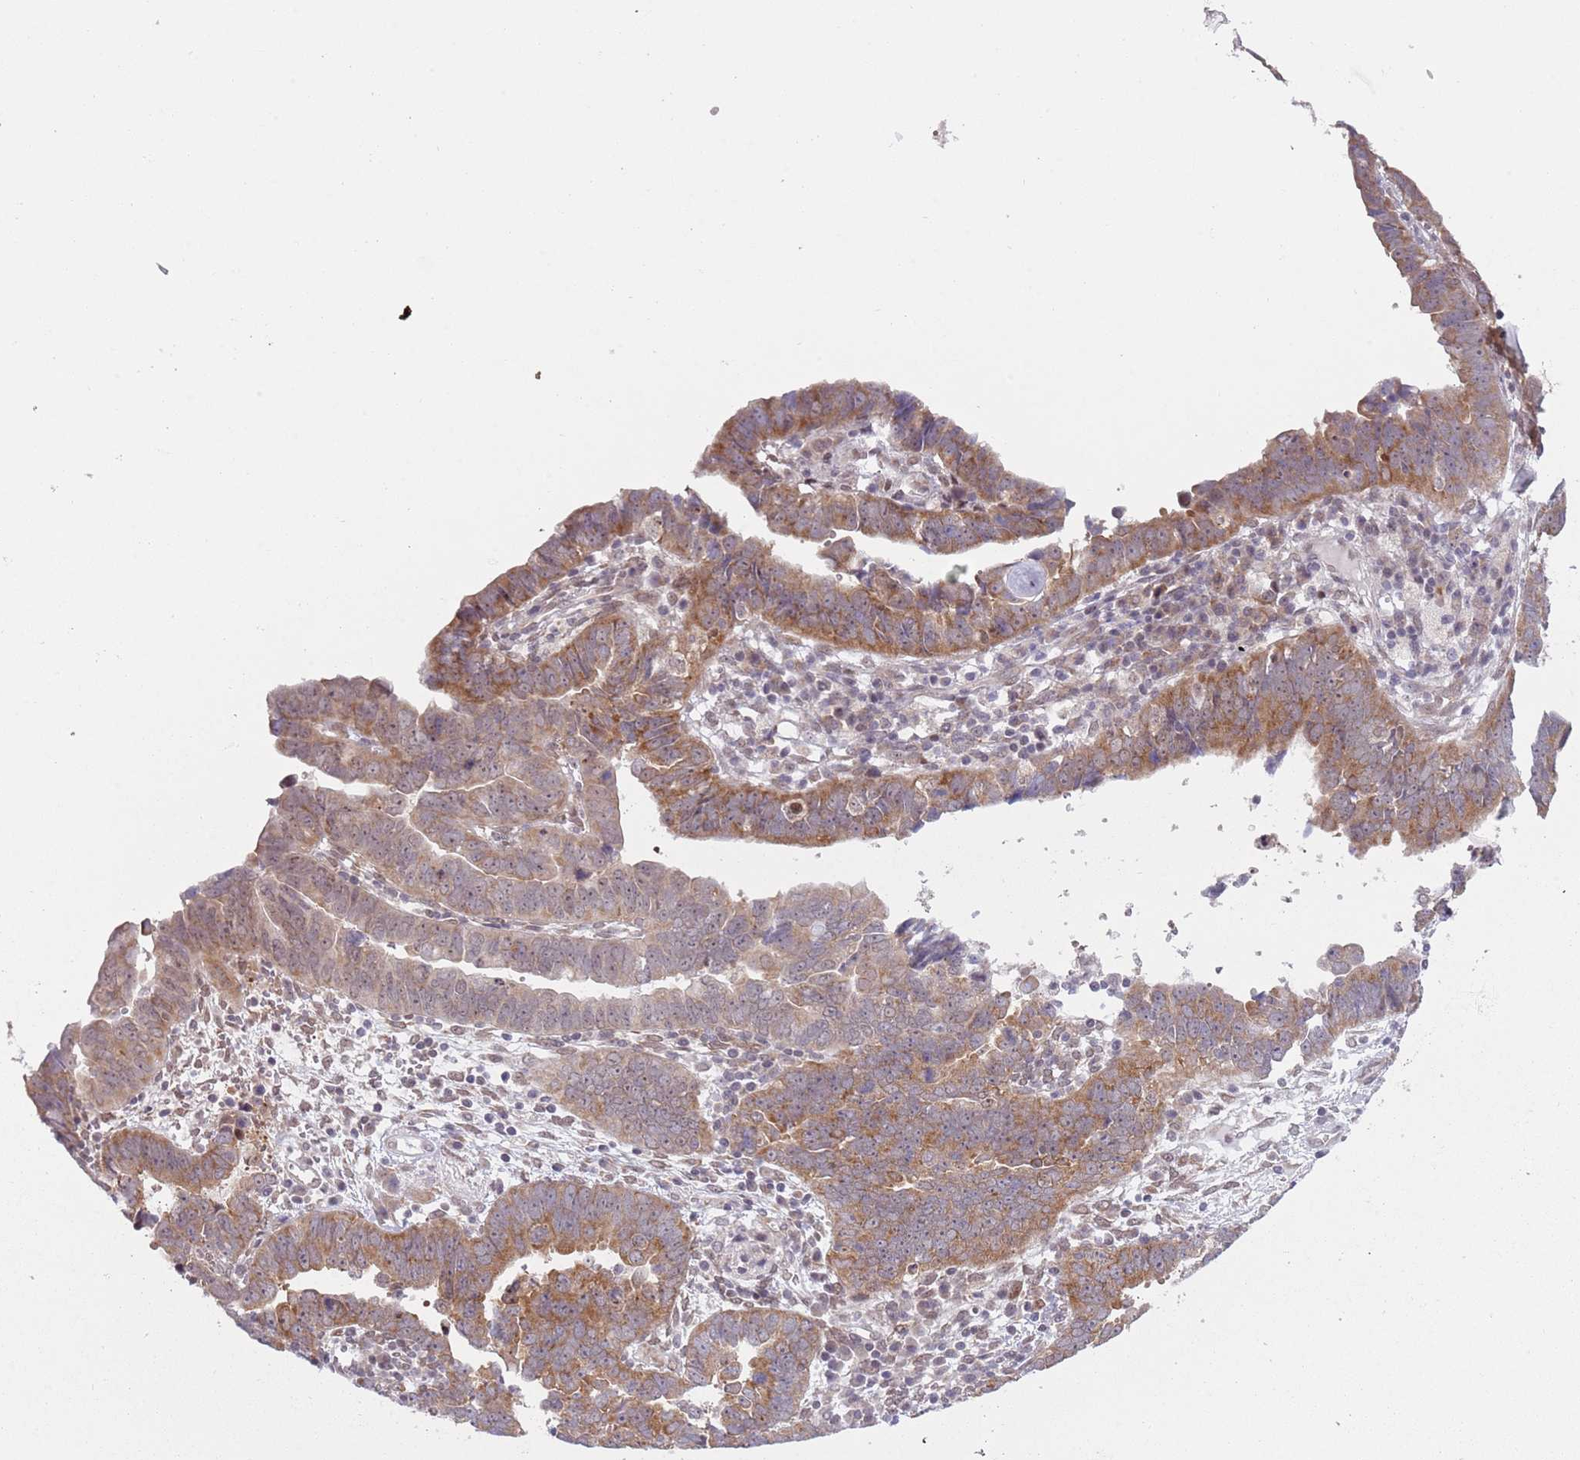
{"staining": {"intensity": "moderate", "quantity": ">75%", "location": "cytoplasmic/membranous"}, "tissue": "endometrial cancer", "cell_type": "Tumor cells", "image_type": "cancer", "snomed": [{"axis": "morphology", "description": "Adenocarcinoma, NOS"}, {"axis": "topography", "description": "Endometrium"}], "caption": "Immunohistochemistry (IHC) (DAB) staining of endometrial adenocarcinoma demonstrates moderate cytoplasmic/membranous protein staining in about >75% of tumor cells.", "gene": "SLC25A32", "patient": {"sex": "female", "age": 75}}